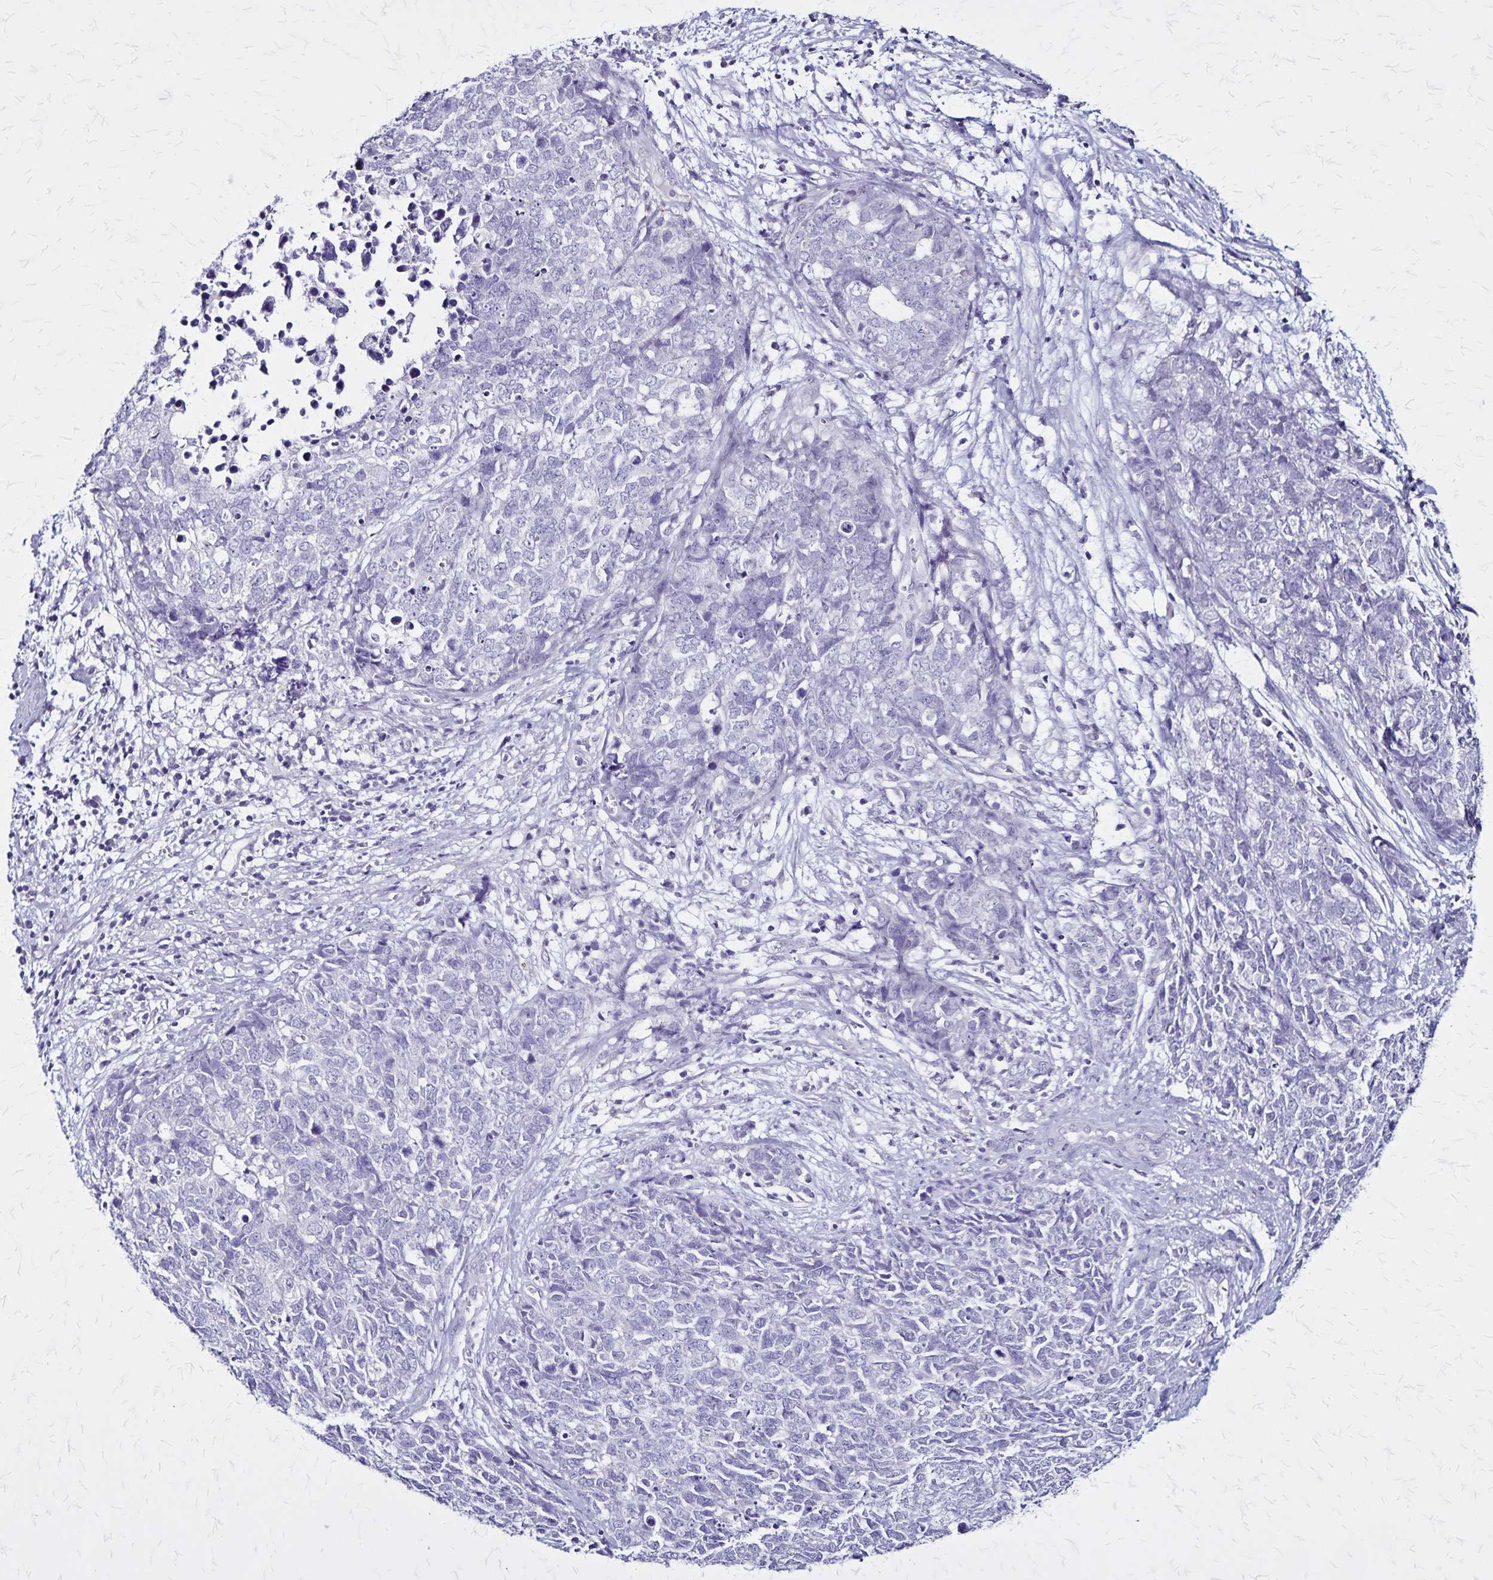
{"staining": {"intensity": "negative", "quantity": "none", "location": "none"}, "tissue": "cervical cancer", "cell_type": "Tumor cells", "image_type": "cancer", "snomed": [{"axis": "morphology", "description": "Adenocarcinoma, NOS"}, {"axis": "topography", "description": "Cervix"}], "caption": "Immunohistochemistry (IHC) of cervical cancer displays no positivity in tumor cells.", "gene": "PLXNA4", "patient": {"sex": "female", "age": 63}}